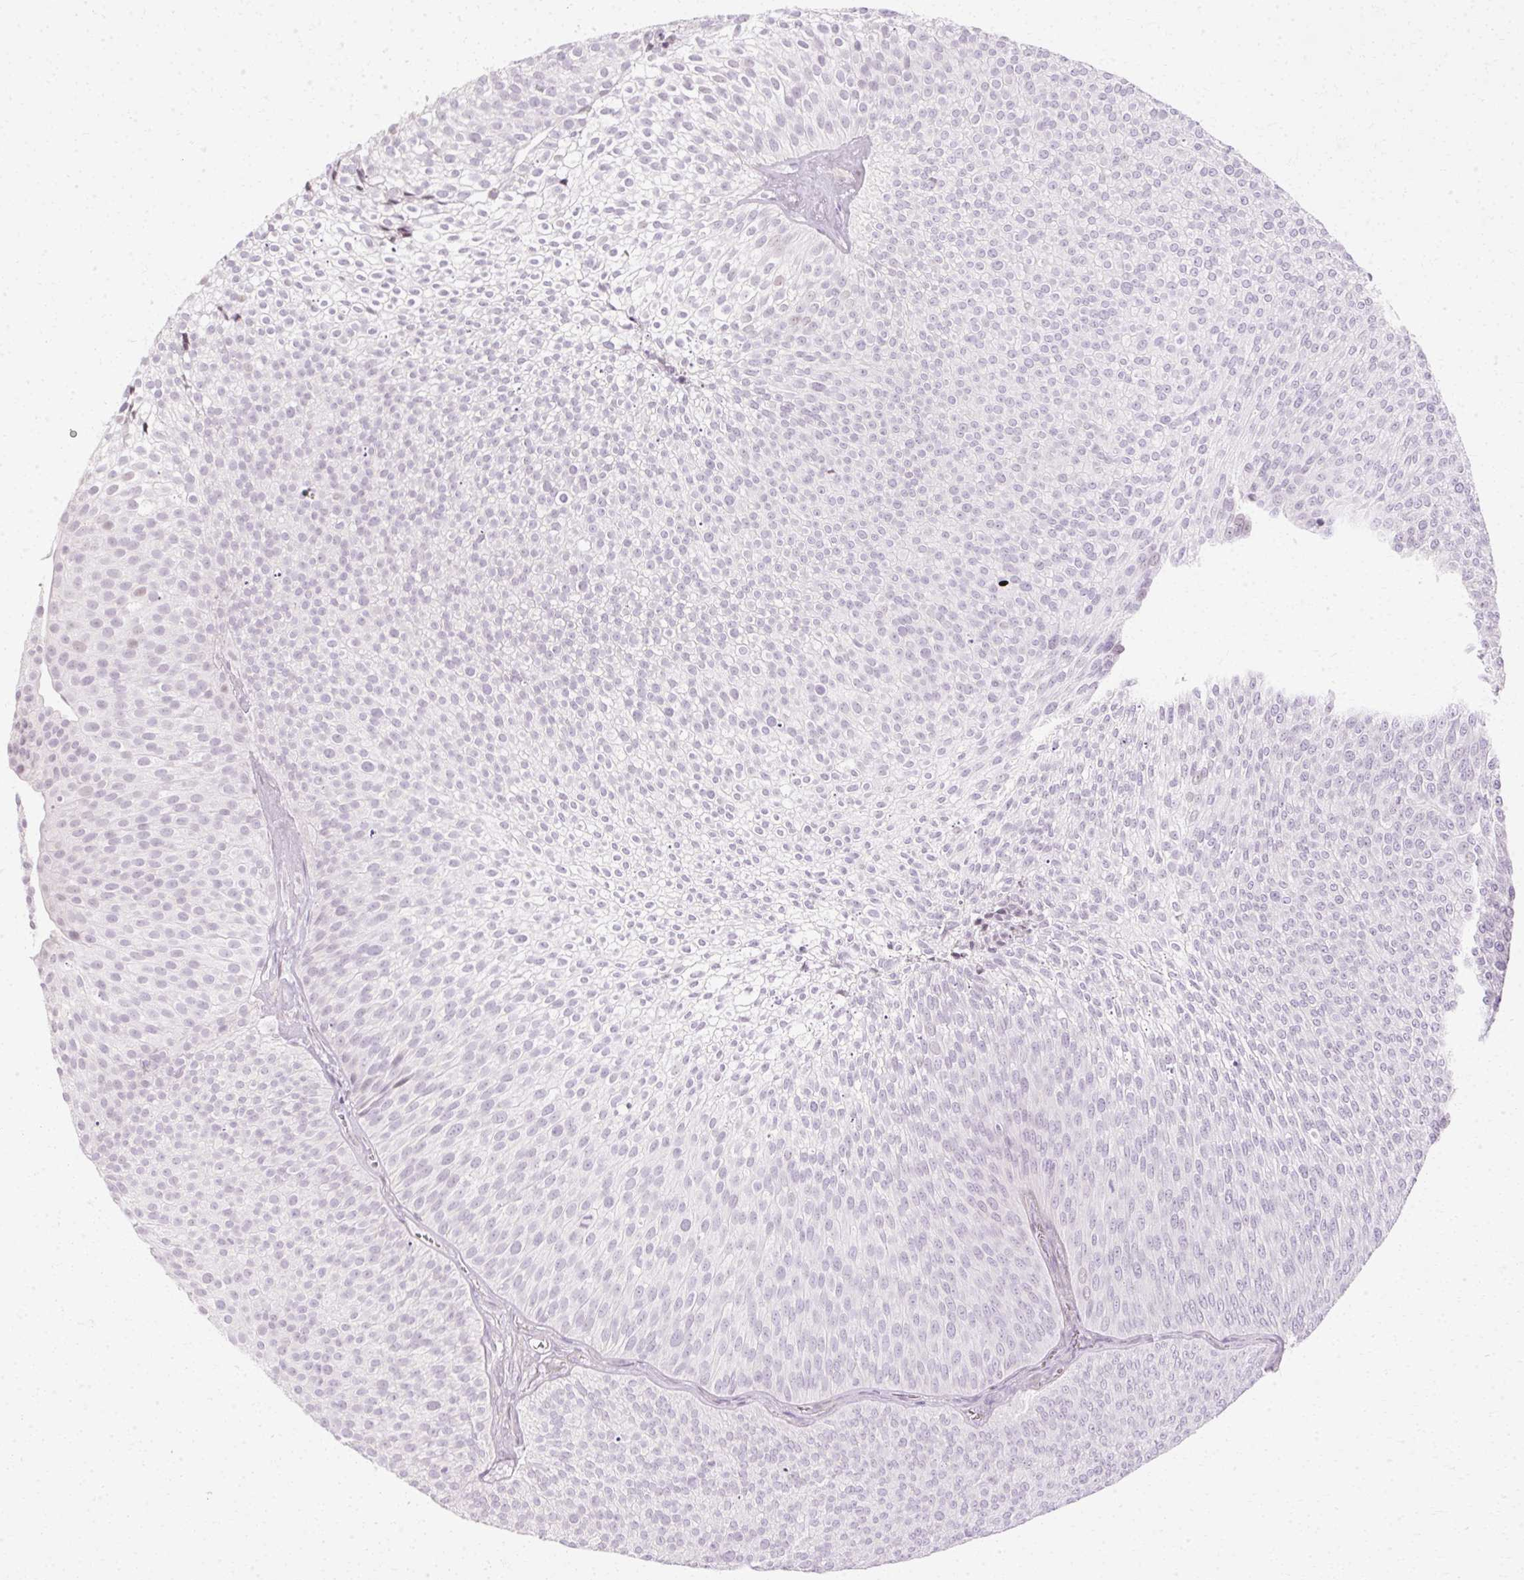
{"staining": {"intensity": "negative", "quantity": "none", "location": "none"}, "tissue": "urothelial cancer", "cell_type": "Tumor cells", "image_type": "cancer", "snomed": [{"axis": "morphology", "description": "Urothelial carcinoma, Low grade"}, {"axis": "topography", "description": "Urinary bladder"}], "caption": "This is an immunohistochemistry micrograph of low-grade urothelial carcinoma. There is no positivity in tumor cells.", "gene": "C3orf49", "patient": {"sex": "male", "age": 91}}